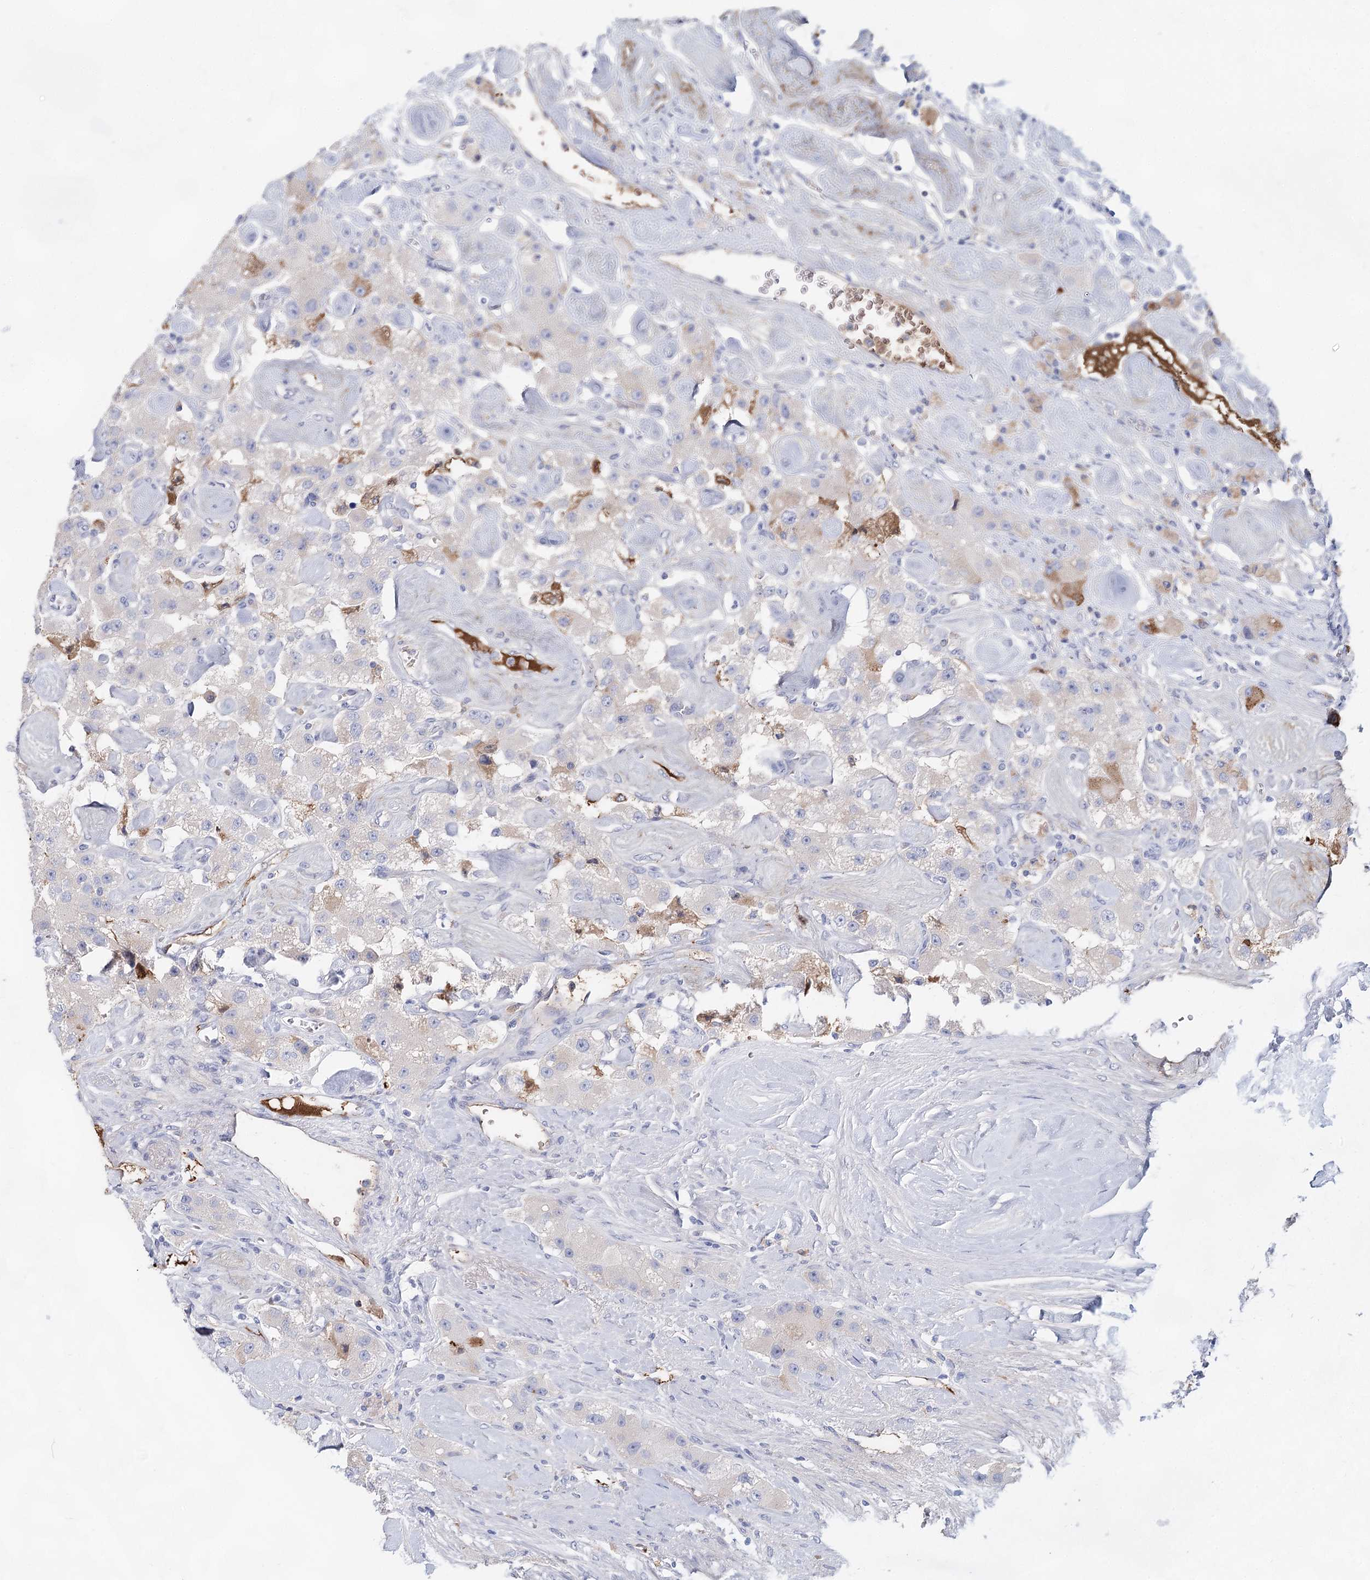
{"staining": {"intensity": "negative", "quantity": "none", "location": "none"}, "tissue": "carcinoid", "cell_type": "Tumor cells", "image_type": "cancer", "snomed": [{"axis": "morphology", "description": "Carcinoid, malignant, NOS"}, {"axis": "topography", "description": "Pancreas"}], "caption": "Image shows no protein expression in tumor cells of carcinoid tissue. The staining was performed using DAB (3,3'-diaminobenzidine) to visualize the protein expression in brown, while the nuclei were stained in blue with hematoxylin (Magnification: 20x).", "gene": "TASOR2", "patient": {"sex": "male", "age": 41}}